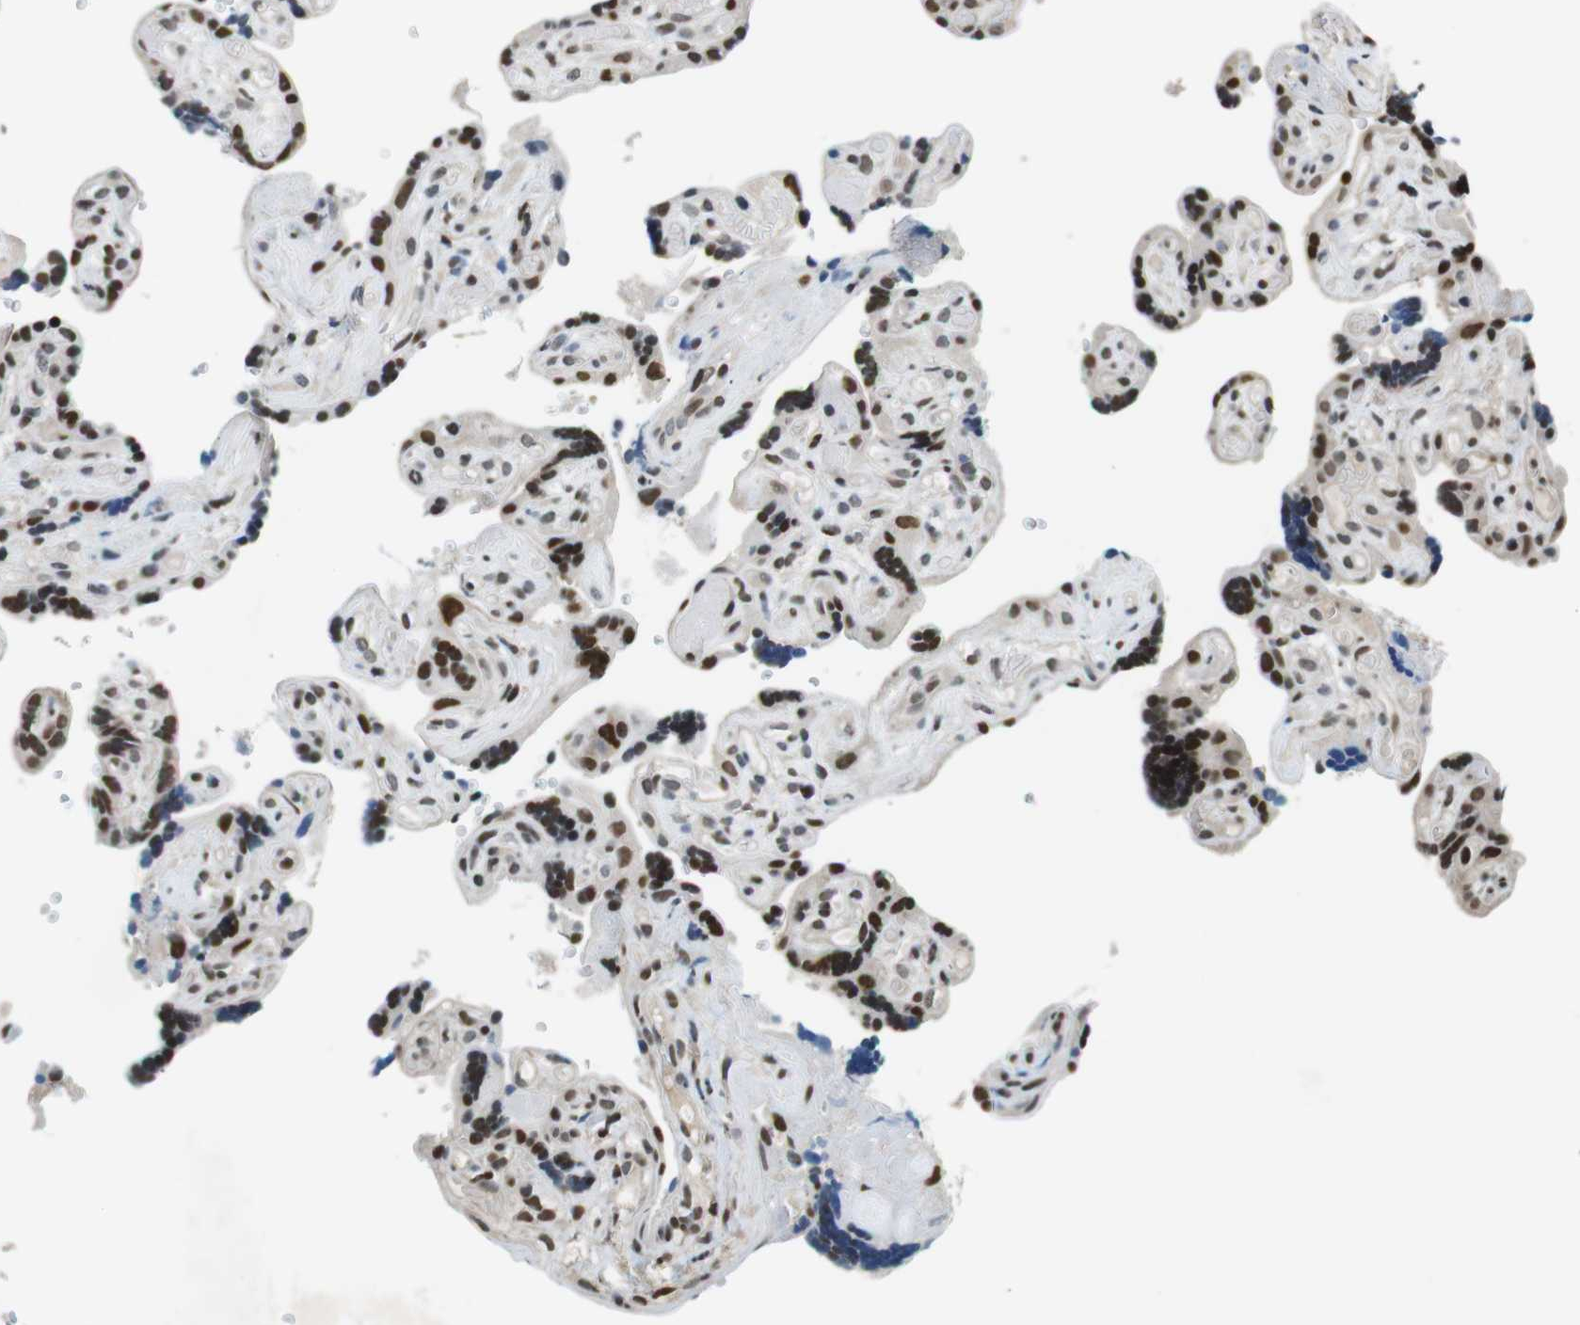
{"staining": {"intensity": "strong", "quantity": ">75%", "location": "nuclear"}, "tissue": "placenta", "cell_type": "Trophoblastic cells", "image_type": "normal", "snomed": [{"axis": "morphology", "description": "Normal tissue, NOS"}, {"axis": "topography", "description": "Placenta"}], "caption": "IHC of unremarkable placenta reveals high levels of strong nuclear staining in about >75% of trophoblastic cells.", "gene": "NEK4", "patient": {"sex": "female", "age": 30}}